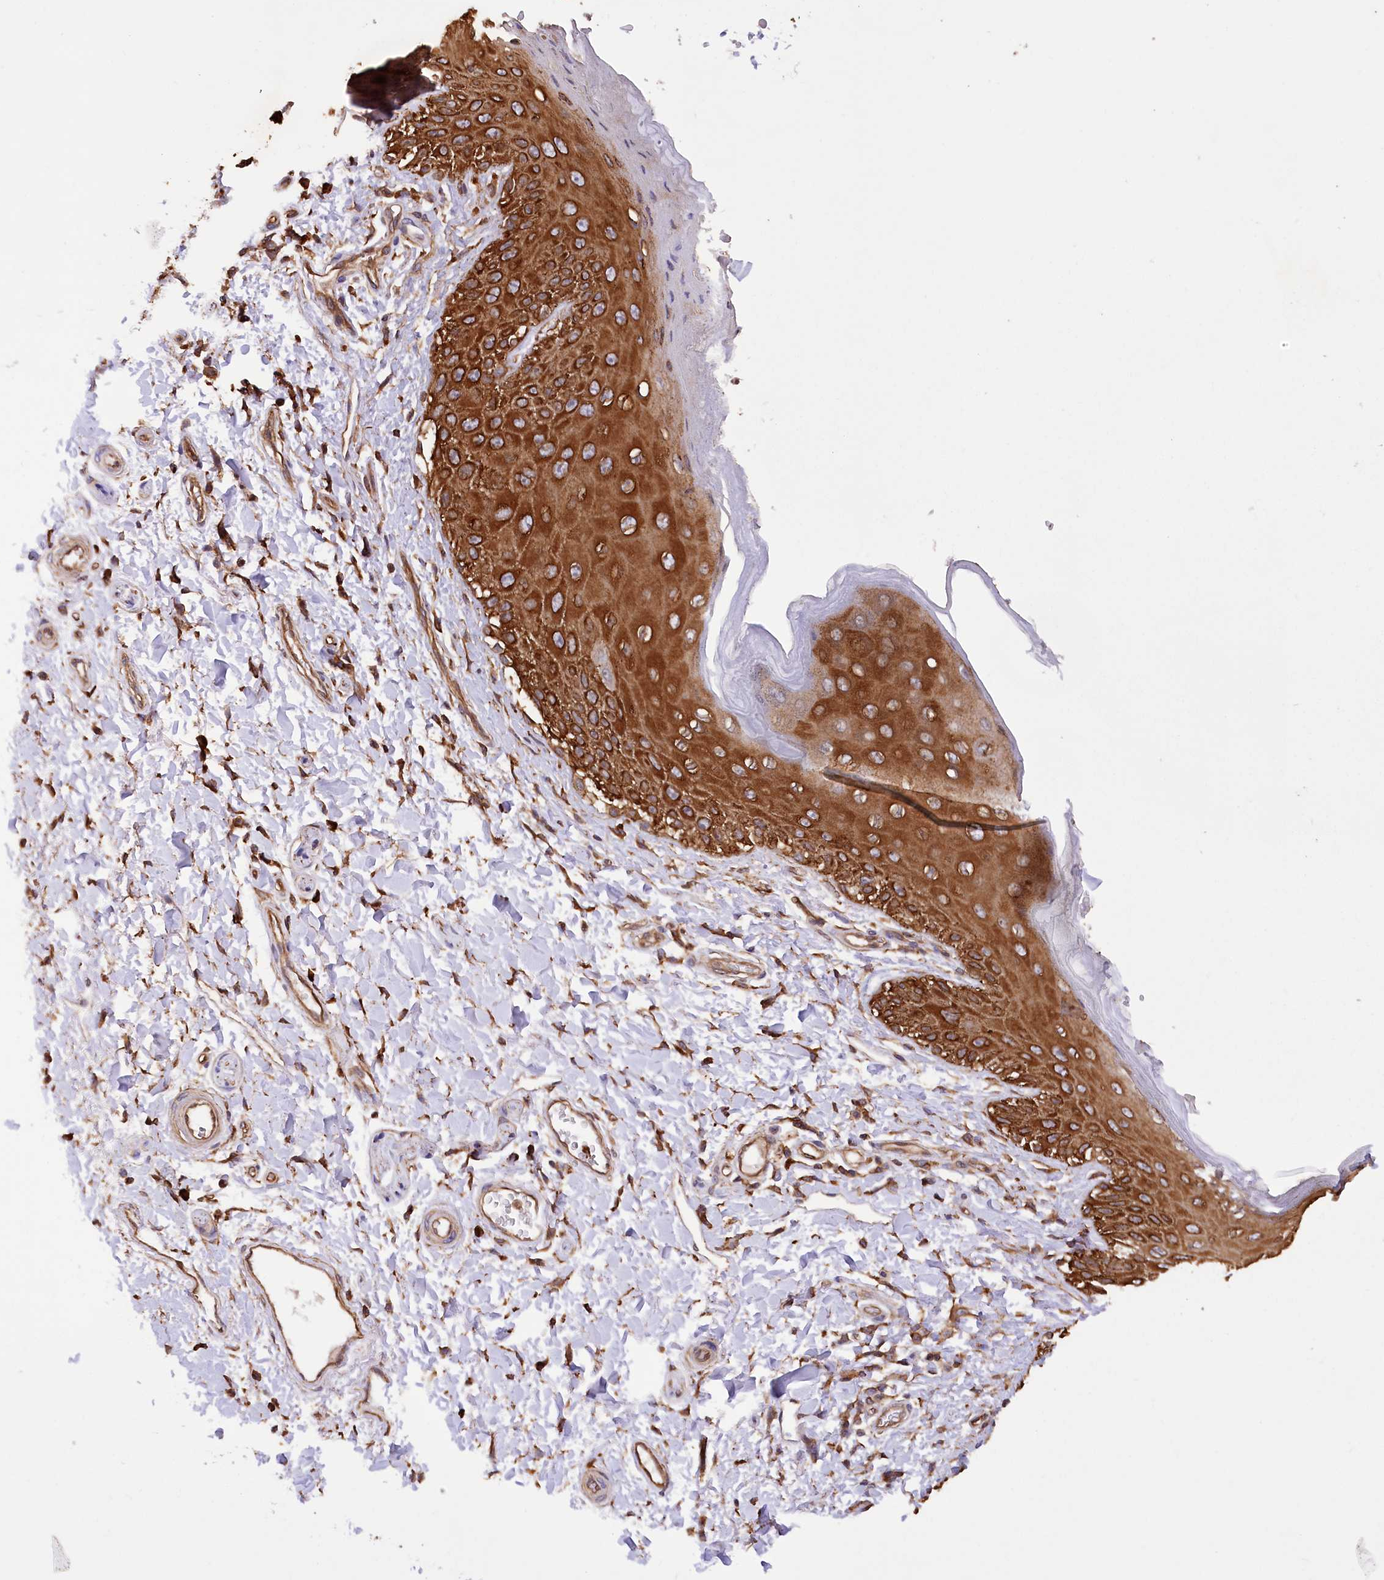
{"staining": {"intensity": "strong", "quantity": ">75%", "location": "cytoplasmic/membranous"}, "tissue": "skin", "cell_type": "Epidermal cells", "image_type": "normal", "snomed": [{"axis": "morphology", "description": "Normal tissue, NOS"}, {"axis": "topography", "description": "Anal"}], "caption": "This micrograph reveals immunohistochemistry (IHC) staining of unremarkable human skin, with high strong cytoplasmic/membranous positivity in about >75% of epidermal cells.", "gene": "DPP3", "patient": {"sex": "male", "age": 44}}